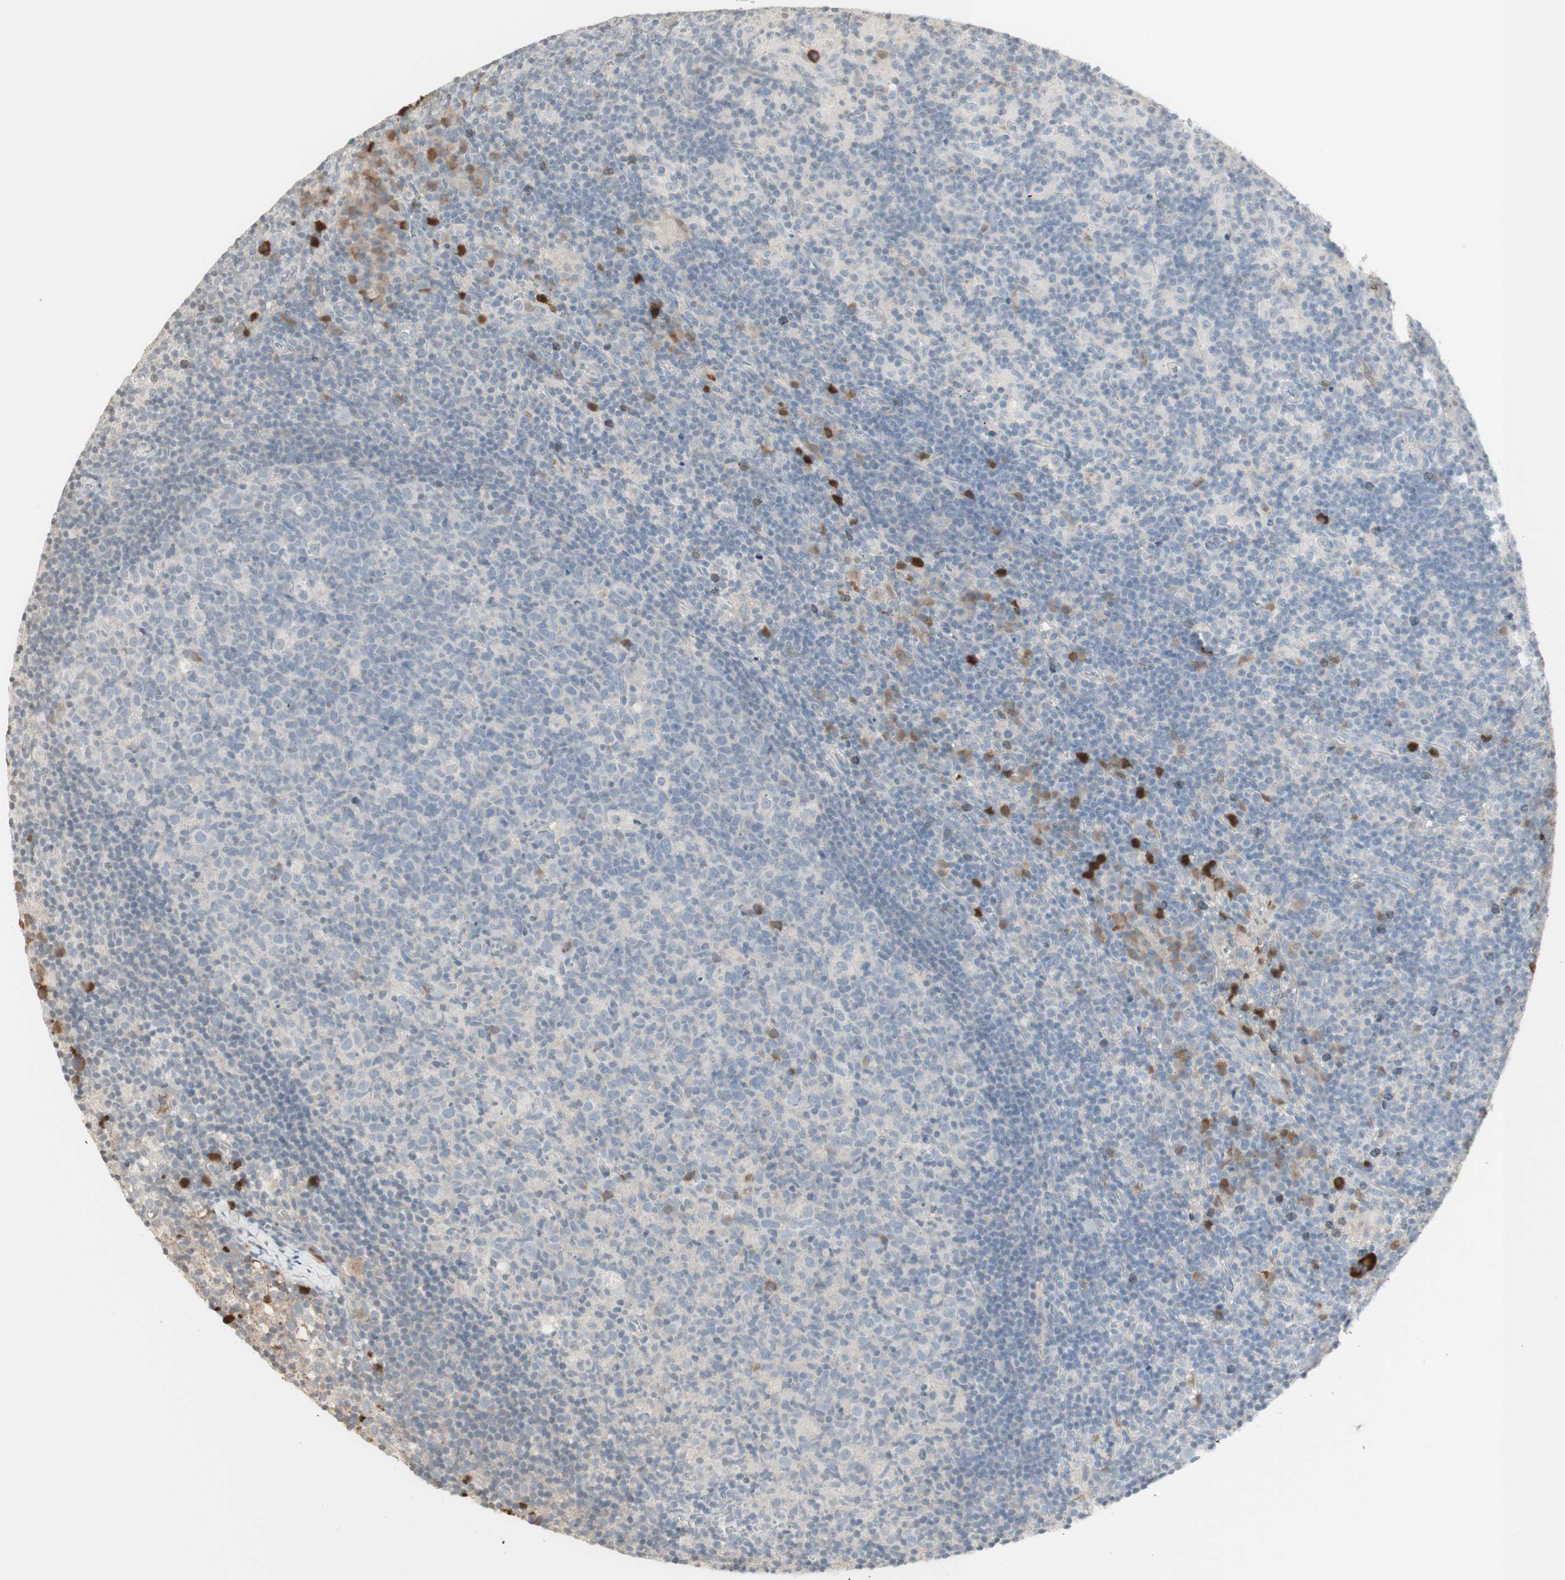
{"staining": {"intensity": "moderate", "quantity": "<25%", "location": "cytoplasmic/membranous"}, "tissue": "lymph node", "cell_type": "Germinal center cells", "image_type": "normal", "snomed": [{"axis": "morphology", "description": "Normal tissue, NOS"}, {"axis": "morphology", "description": "Inflammation, NOS"}, {"axis": "topography", "description": "Lymph node"}], "caption": "IHC of benign human lymph node shows low levels of moderate cytoplasmic/membranous expression in approximately <25% of germinal center cells. (IHC, brightfield microscopy, high magnification).", "gene": "NID1", "patient": {"sex": "male", "age": 55}}